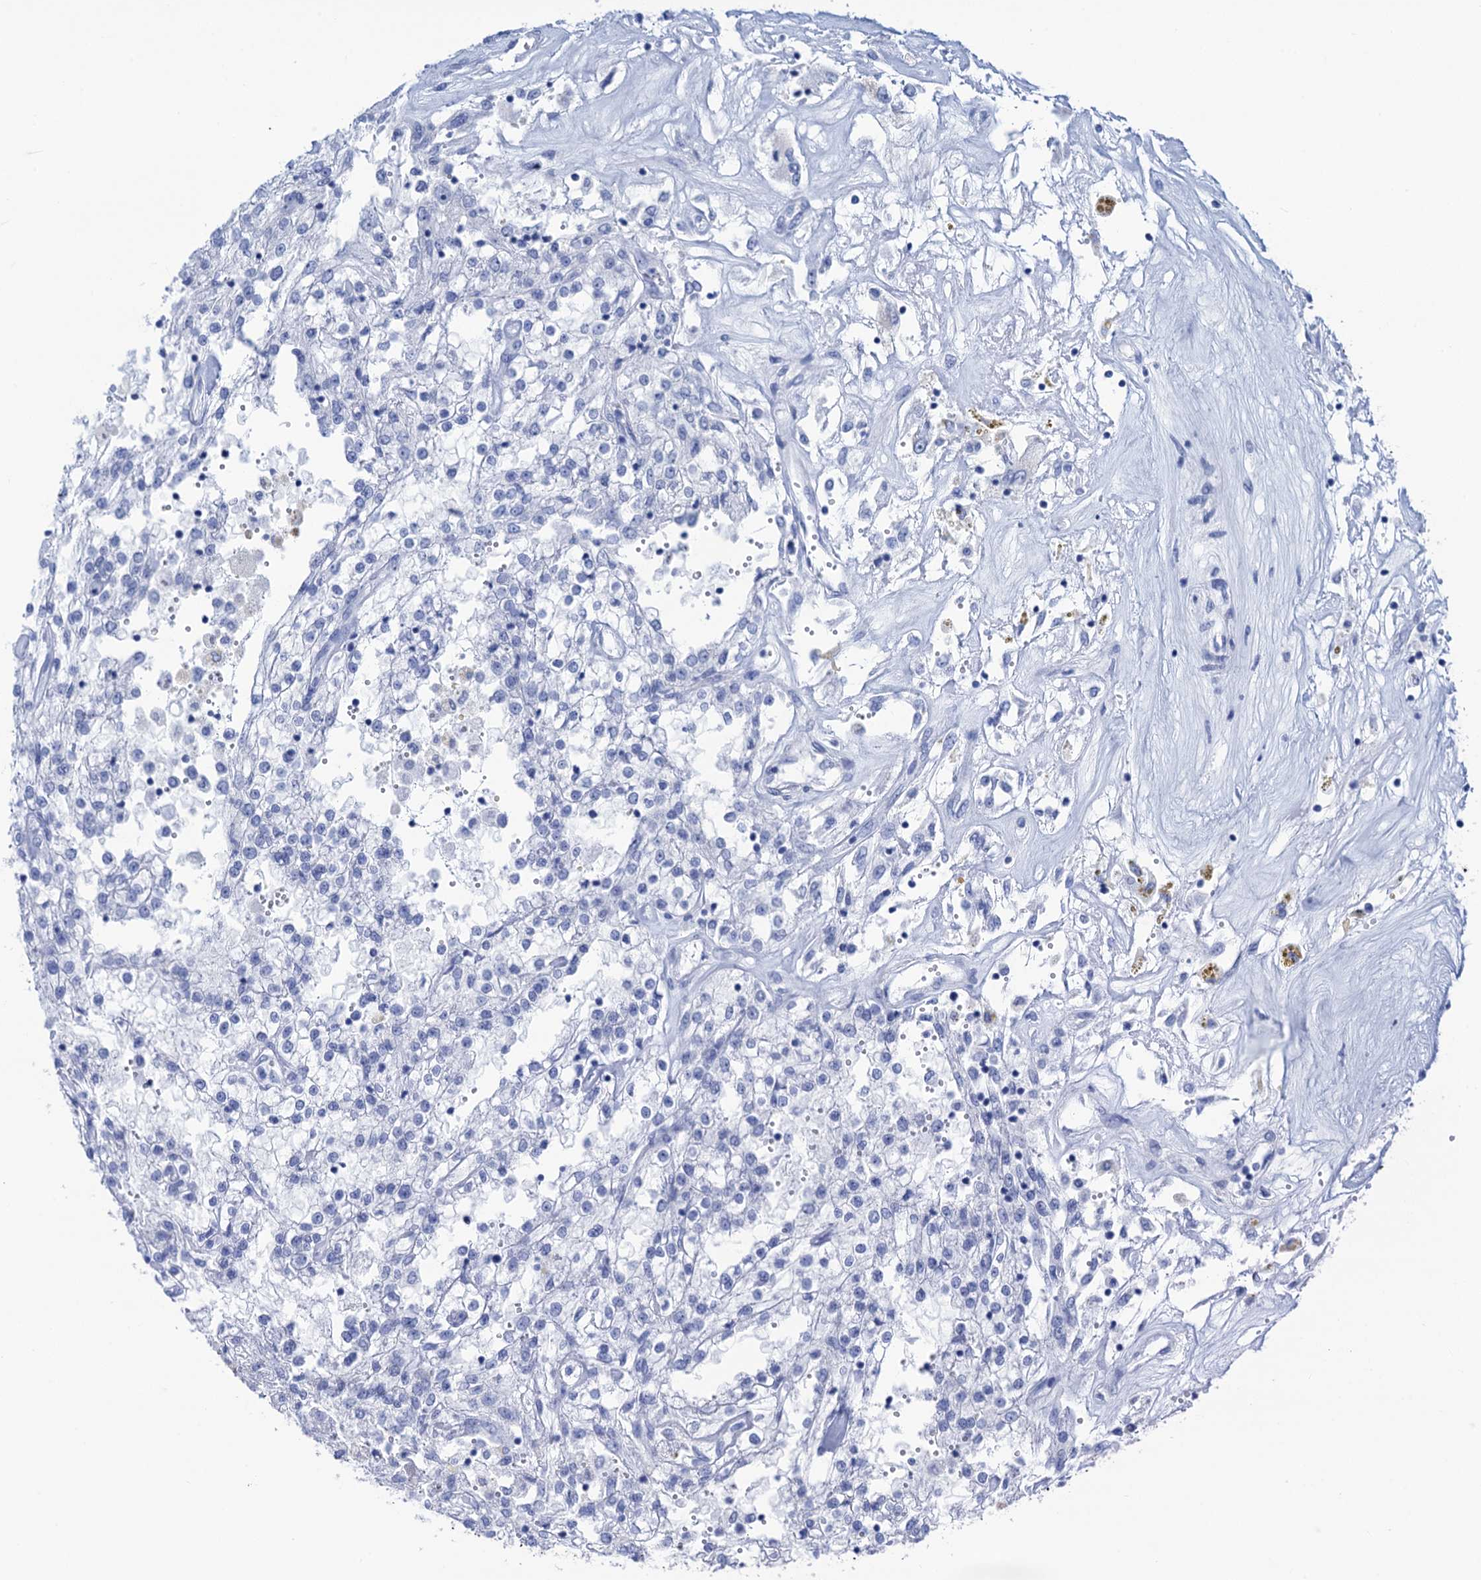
{"staining": {"intensity": "negative", "quantity": "none", "location": "none"}, "tissue": "renal cancer", "cell_type": "Tumor cells", "image_type": "cancer", "snomed": [{"axis": "morphology", "description": "Adenocarcinoma, NOS"}, {"axis": "topography", "description": "Kidney"}], "caption": "This is an IHC image of renal cancer (adenocarcinoma). There is no positivity in tumor cells.", "gene": "CABYR", "patient": {"sex": "female", "age": 52}}